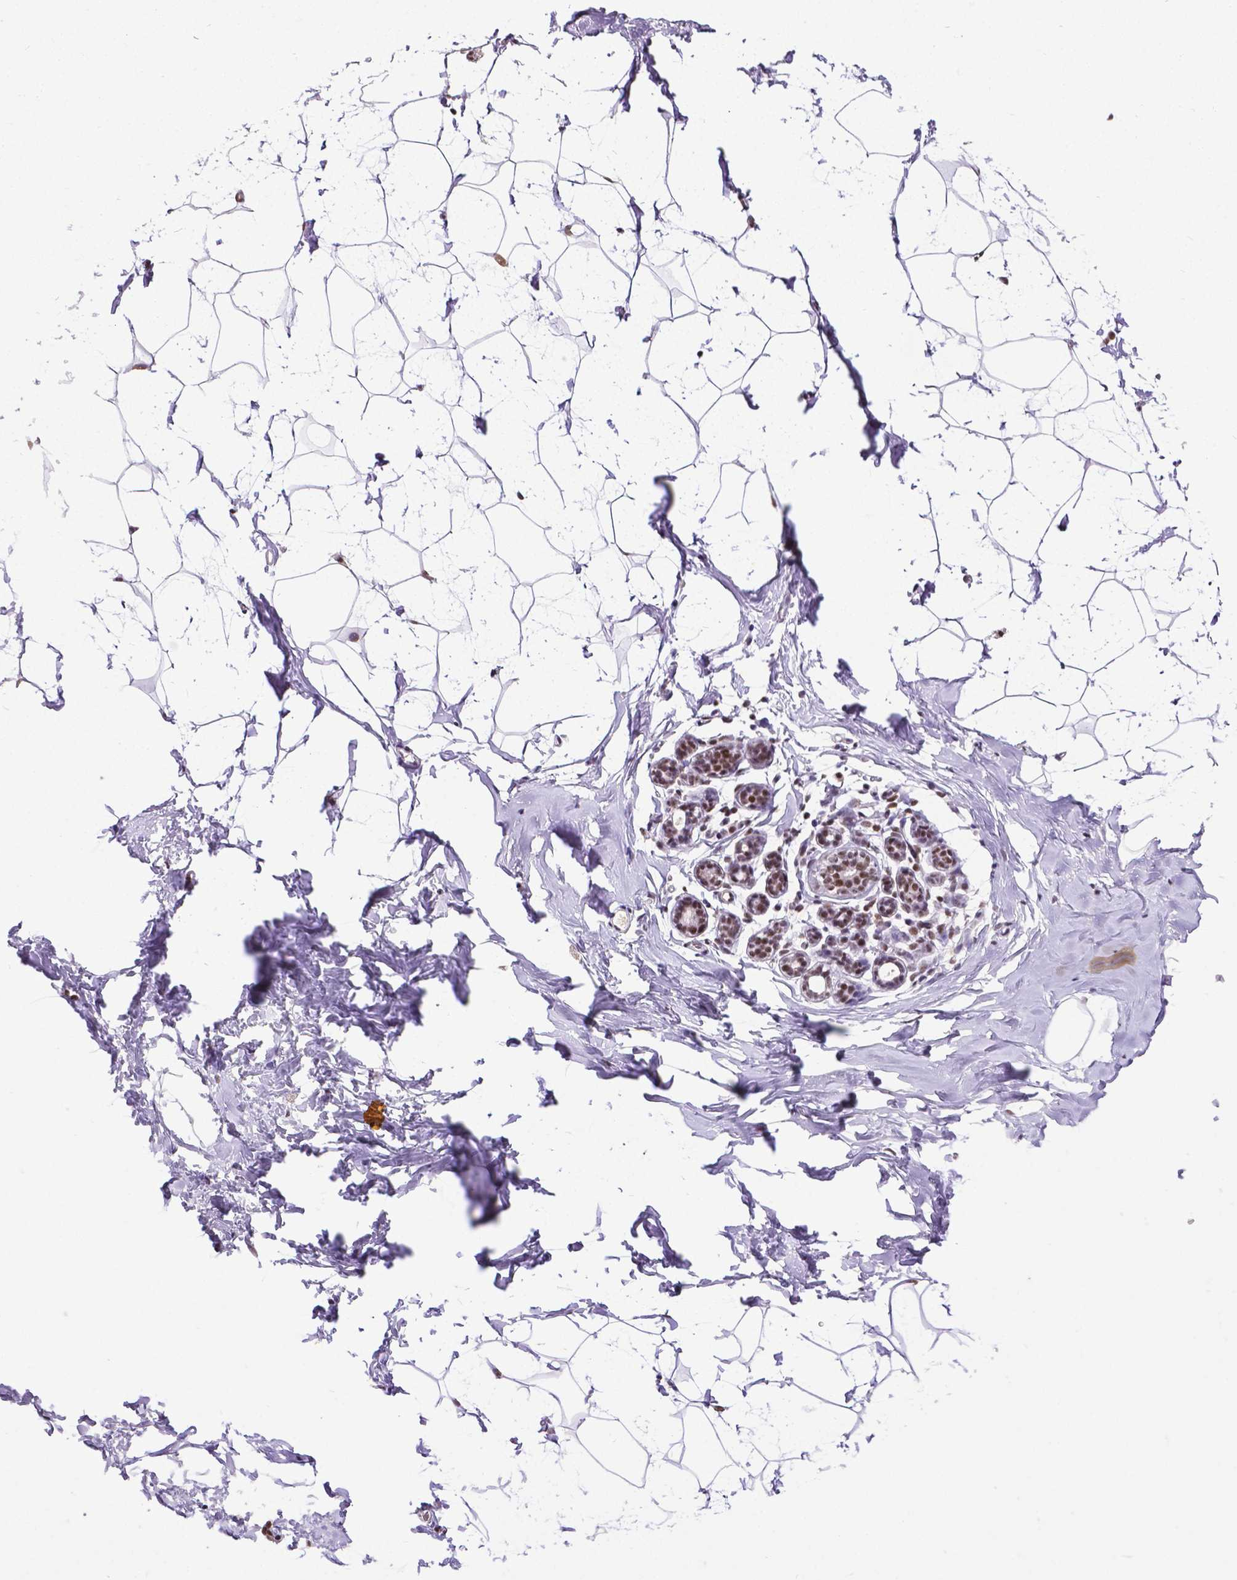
{"staining": {"intensity": "weak", "quantity": "<25%", "location": "nuclear"}, "tissue": "breast", "cell_type": "Adipocytes", "image_type": "normal", "snomed": [{"axis": "morphology", "description": "Normal tissue, NOS"}, {"axis": "topography", "description": "Breast"}], "caption": "A photomicrograph of human breast is negative for staining in adipocytes. (Stains: DAB IHC with hematoxylin counter stain, Microscopy: brightfield microscopy at high magnification).", "gene": "REST", "patient": {"sex": "female", "age": 32}}